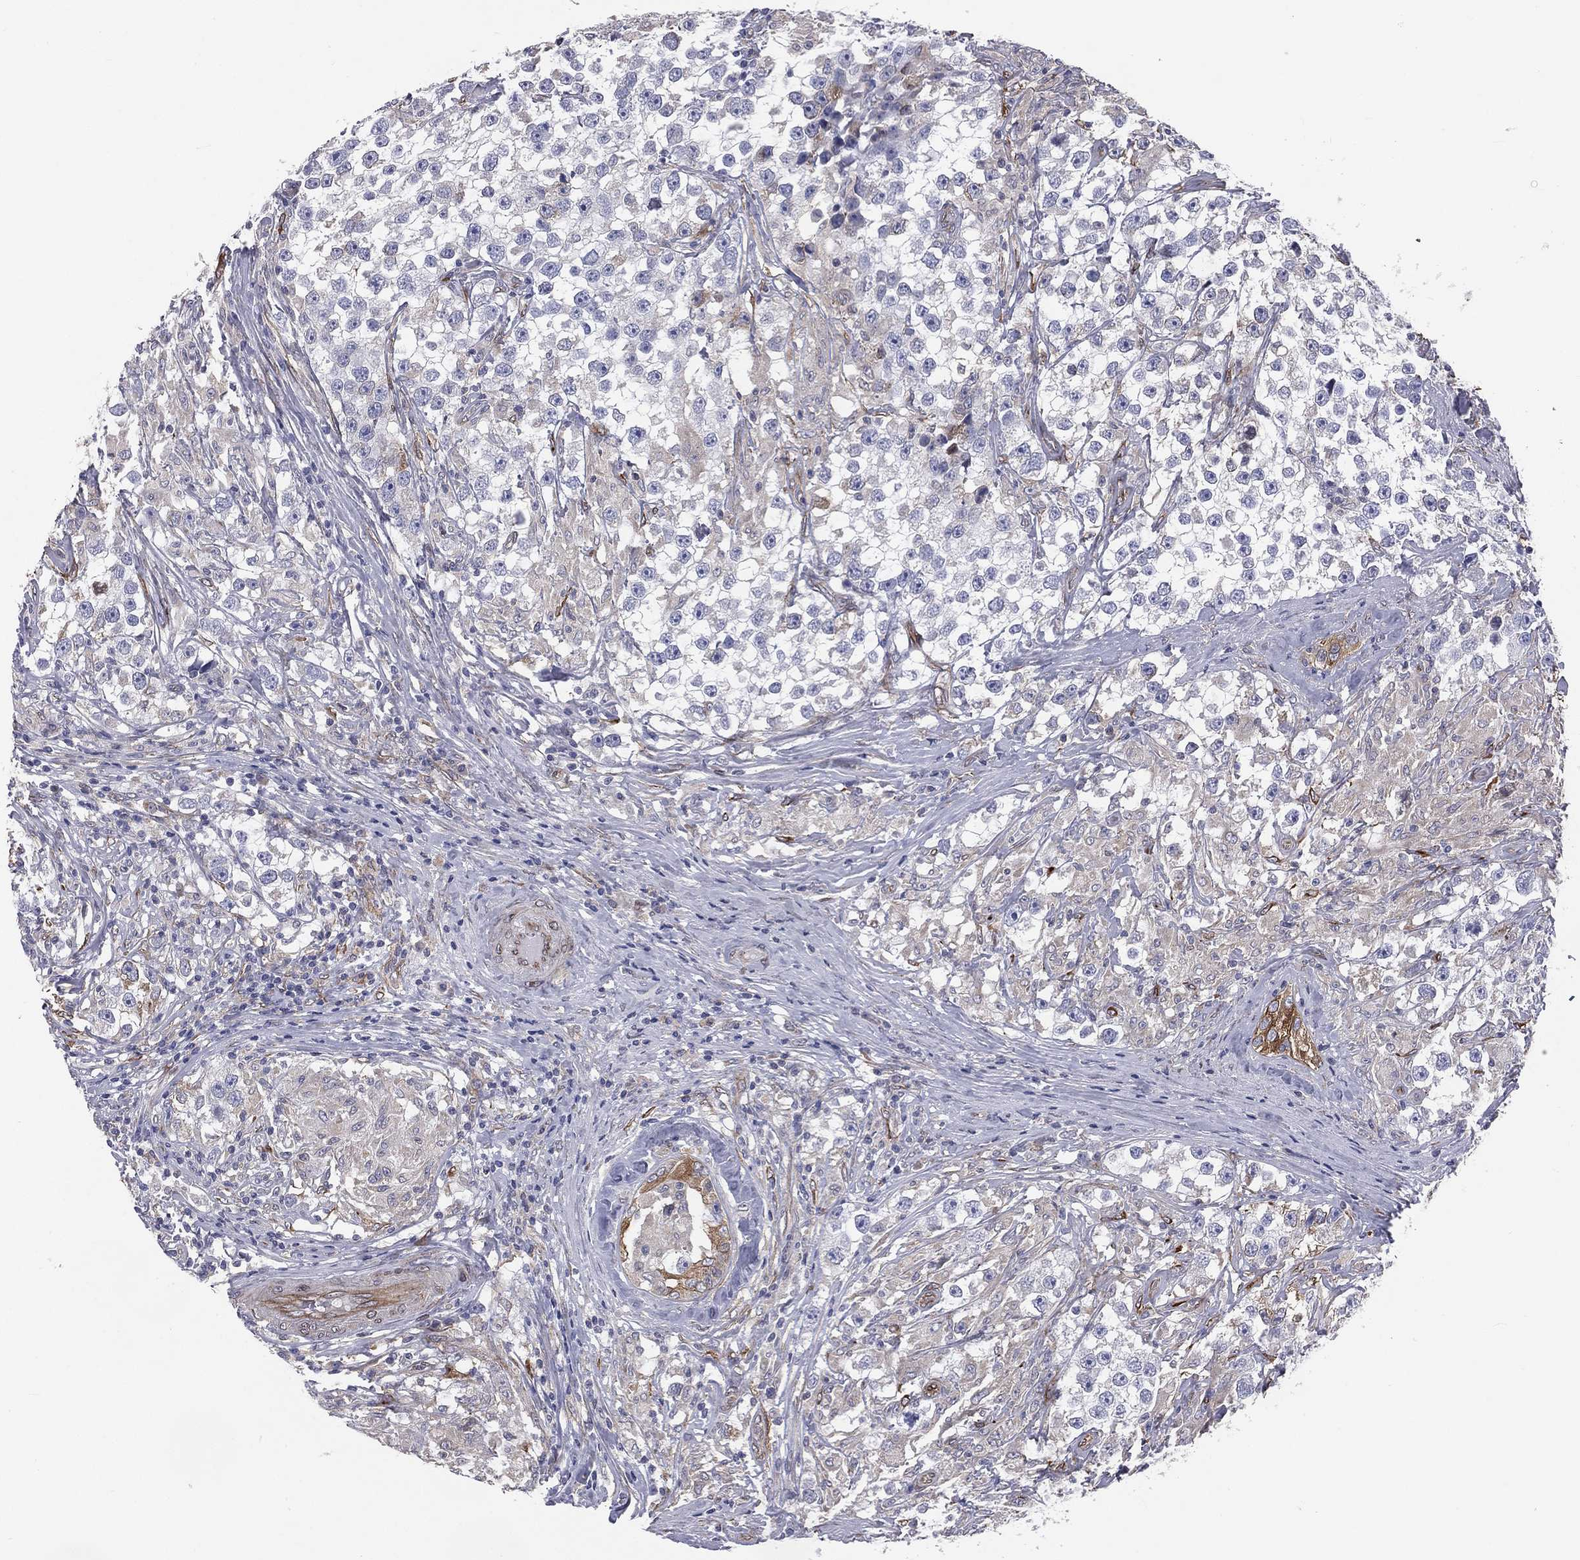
{"staining": {"intensity": "negative", "quantity": "none", "location": "none"}, "tissue": "testis cancer", "cell_type": "Tumor cells", "image_type": "cancer", "snomed": [{"axis": "morphology", "description": "Seminoma, NOS"}, {"axis": "topography", "description": "Testis"}], "caption": "The histopathology image exhibits no significant expression in tumor cells of testis cancer. (Brightfield microscopy of DAB (3,3'-diaminobenzidine) IHC at high magnification).", "gene": "PGRMC1", "patient": {"sex": "male", "age": 46}}